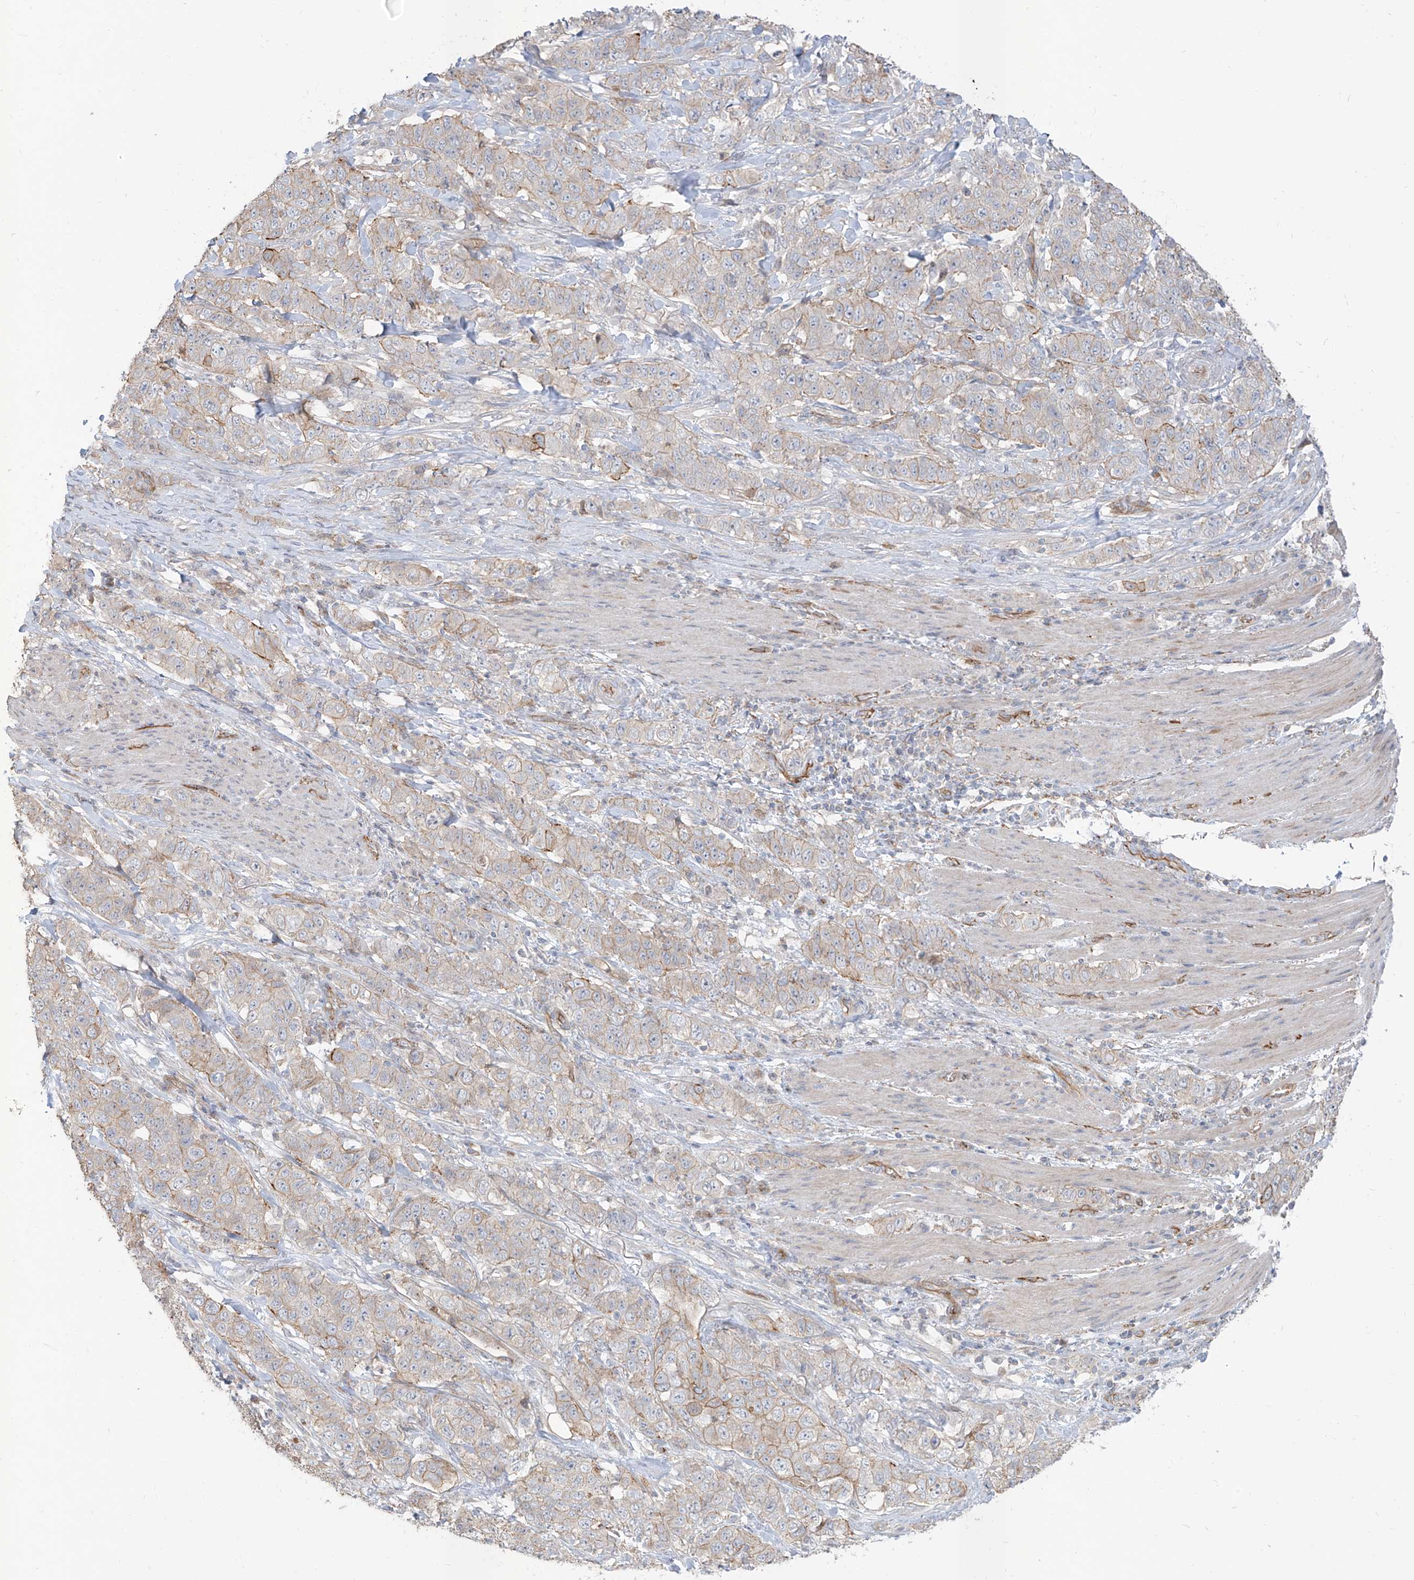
{"staining": {"intensity": "moderate", "quantity": "<25%", "location": "cytoplasmic/membranous"}, "tissue": "stomach cancer", "cell_type": "Tumor cells", "image_type": "cancer", "snomed": [{"axis": "morphology", "description": "Adenocarcinoma, NOS"}, {"axis": "topography", "description": "Stomach"}], "caption": "Protein expression analysis of human stomach adenocarcinoma reveals moderate cytoplasmic/membranous expression in about <25% of tumor cells.", "gene": "EPHX4", "patient": {"sex": "male", "age": 48}}